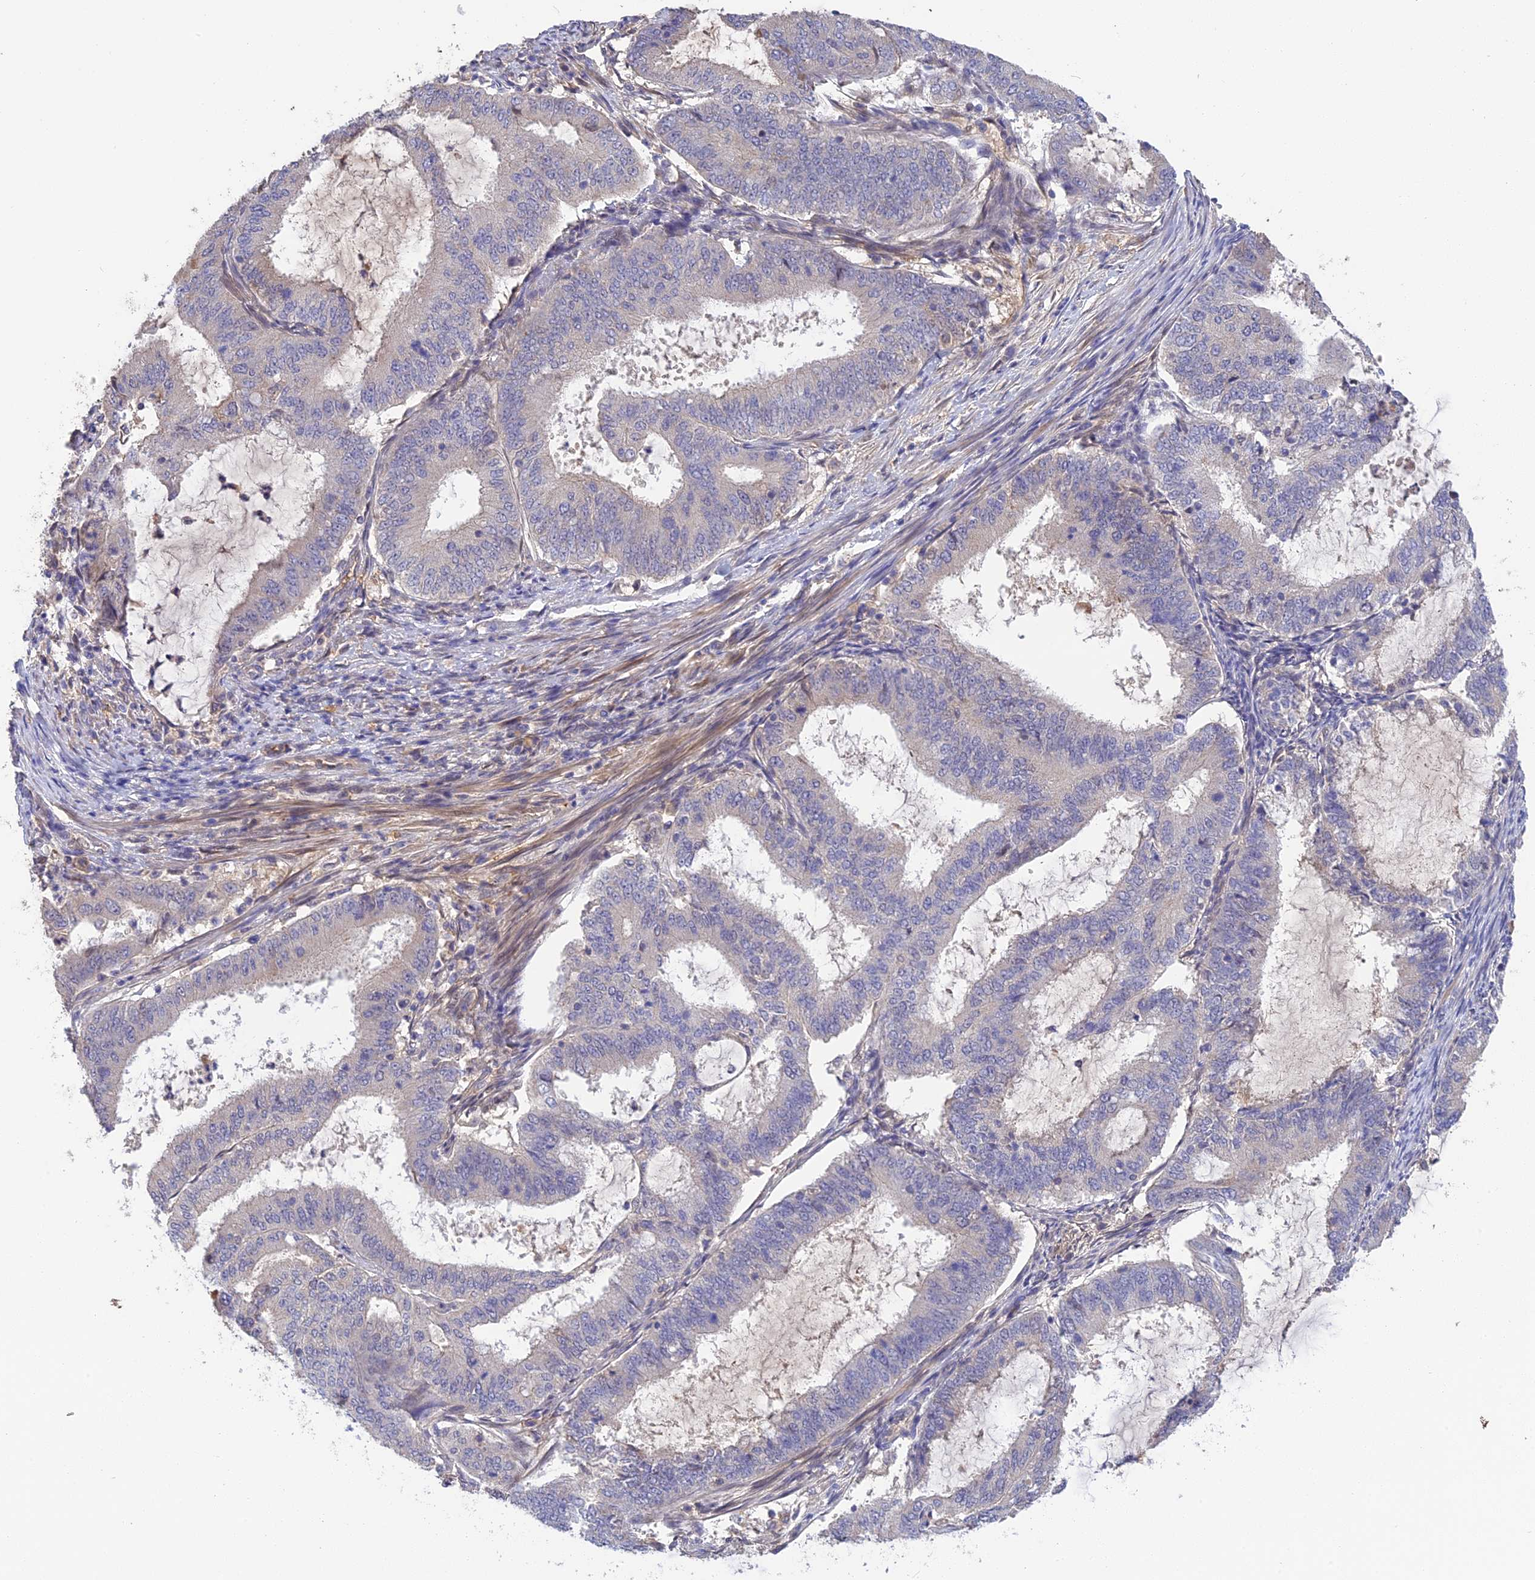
{"staining": {"intensity": "negative", "quantity": "none", "location": "none"}, "tissue": "endometrial cancer", "cell_type": "Tumor cells", "image_type": "cancer", "snomed": [{"axis": "morphology", "description": "Adenocarcinoma, NOS"}, {"axis": "topography", "description": "Endometrium"}], "caption": "Immunohistochemistry micrograph of endometrial cancer stained for a protein (brown), which demonstrates no expression in tumor cells.", "gene": "PZP", "patient": {"sex": "female", "age": 51}}